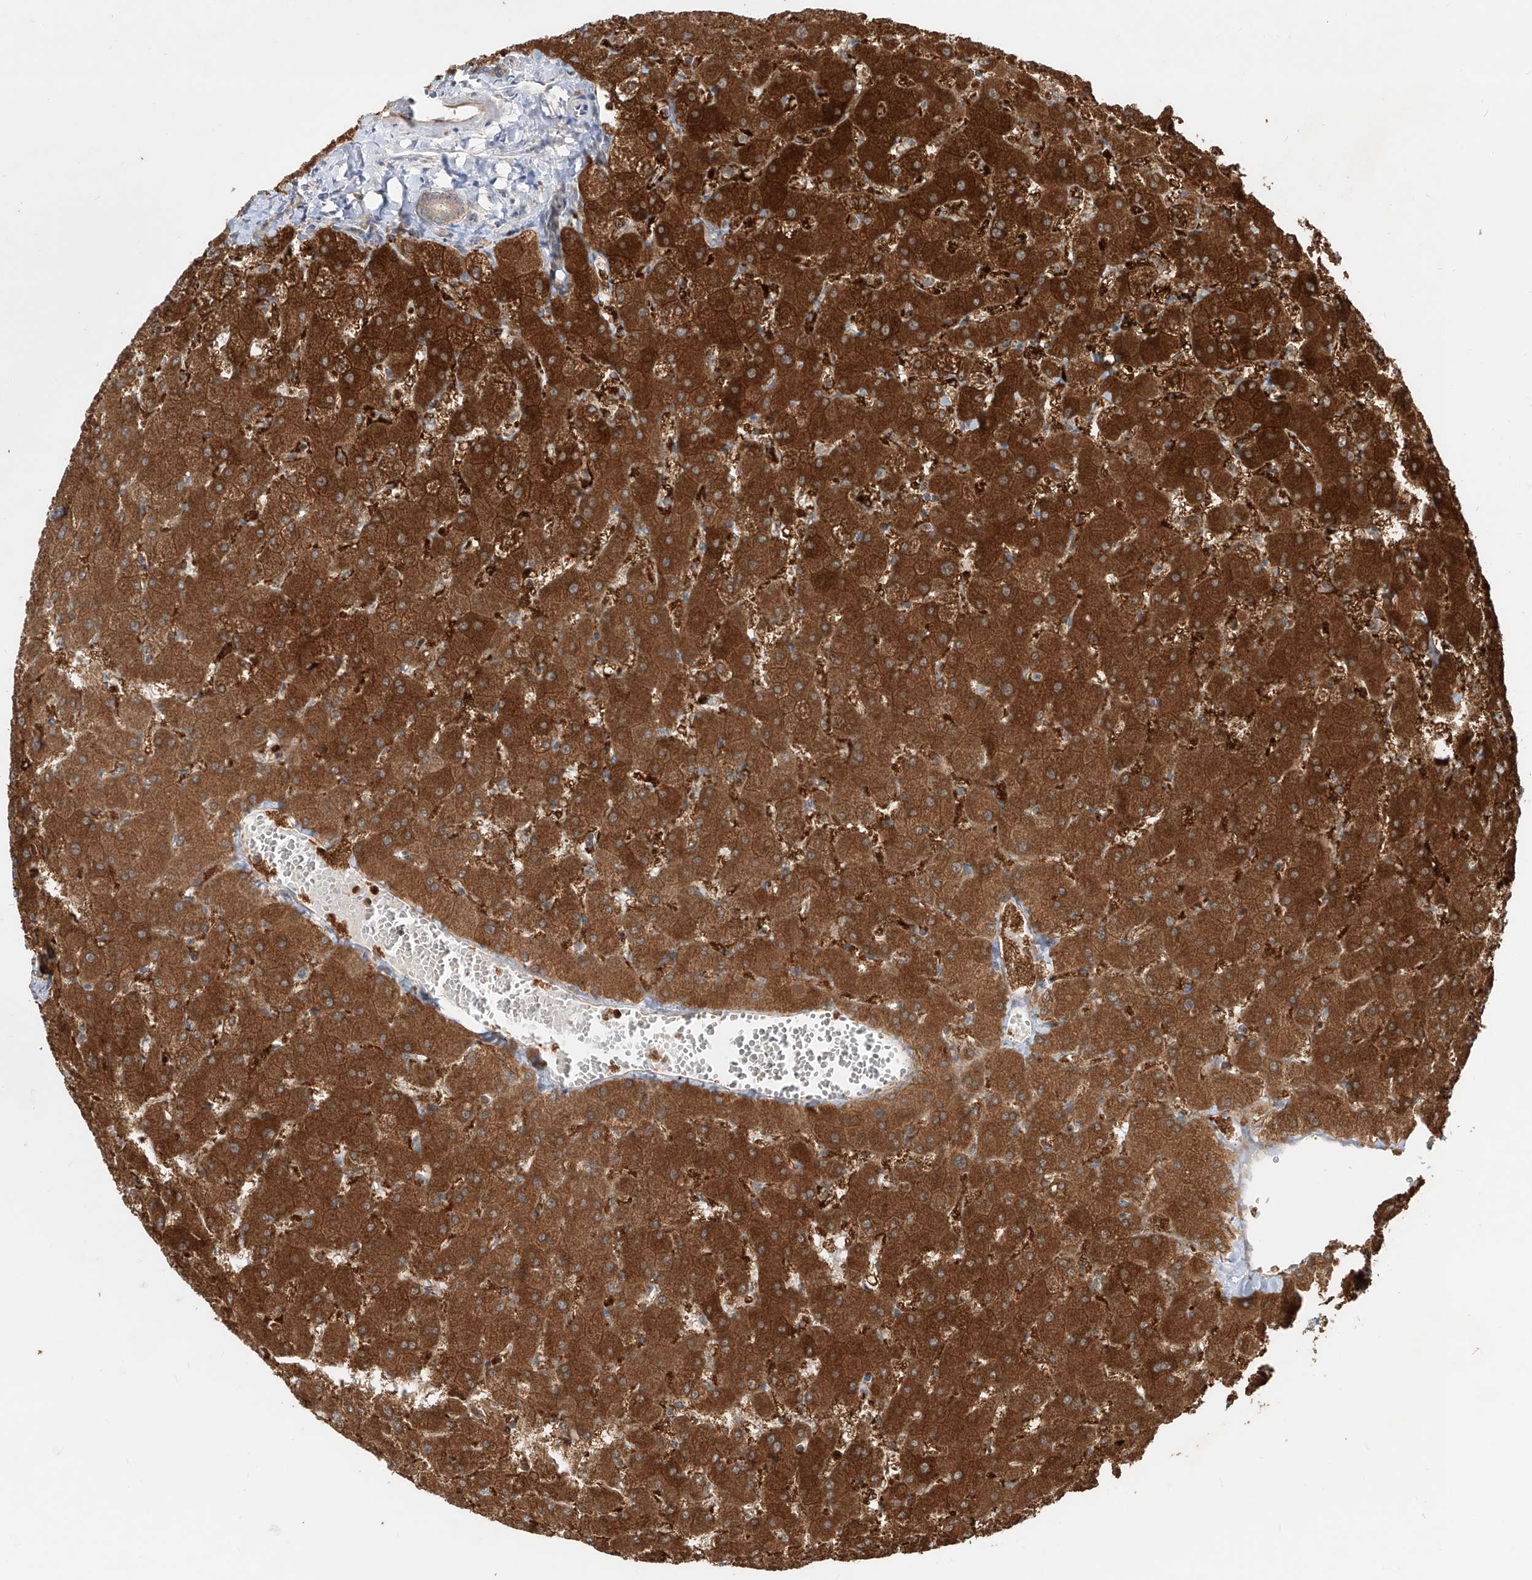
{"staining": {"intensity": "moderate", "quantity": ">75%", "location": "cytoplasmic/membranous"}, "tissue": "liver", "cell_type": "Cholangiocytes", "image_type": "normal", "snomed": [{"axis": "morphology", "description": "Normal tissue, NOS"}, {"axis": "topography", "description": "Liver"}], "caption": "This histopathology image demonstrates immunohistochemistry (IHC) staining of benign human liver, with medium moderate cytoplasmic/membranous expression in approximately >75% of cholangiocytes.", "gene": "AIM2", "patient": {"sex": "female", "age": 63}}